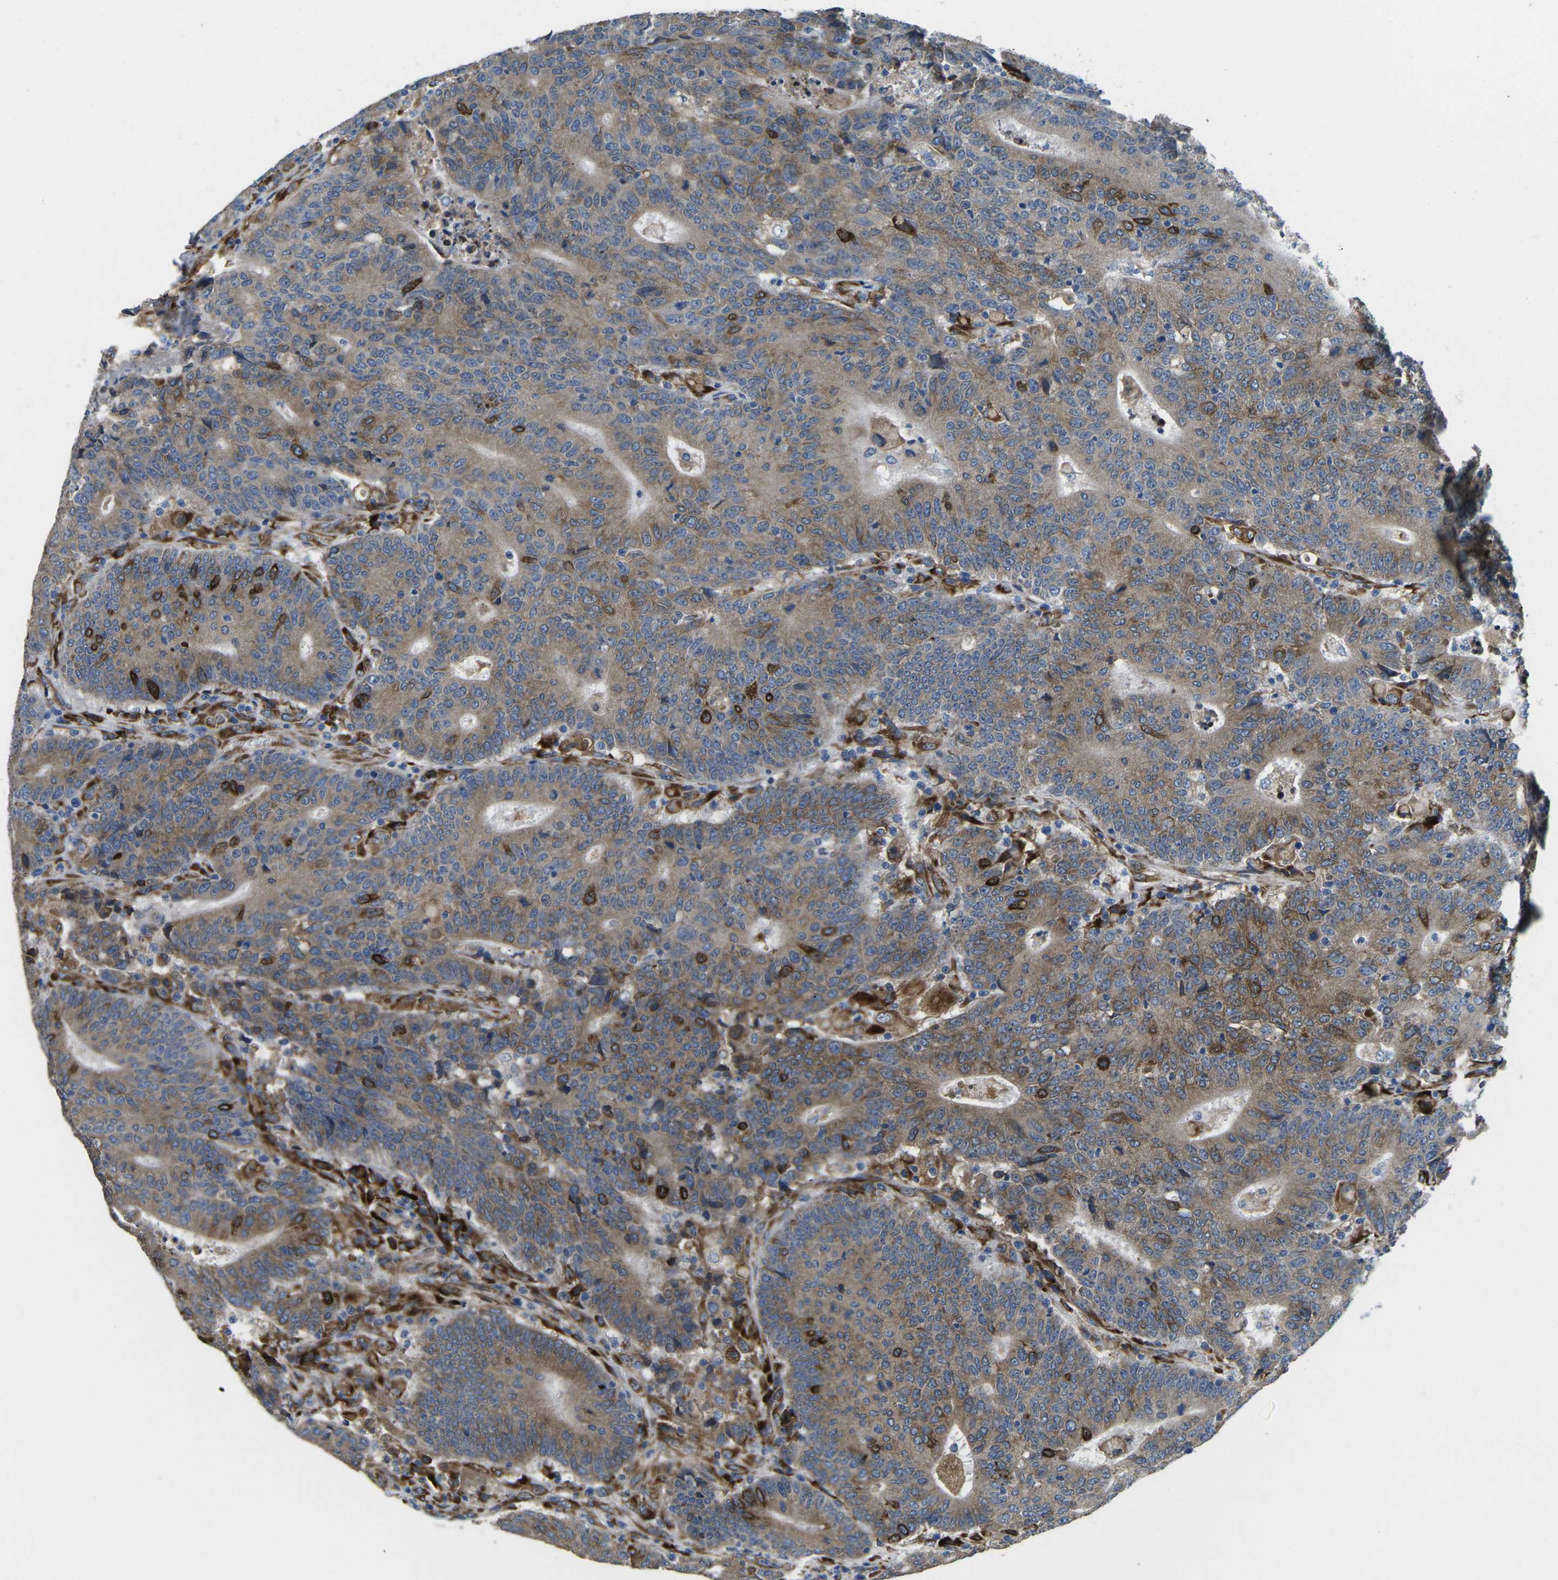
{"staining": {"intensity": "moderate", "quantity": ">75%", "location": "cytoplasmic/membranous"}, "tissue": "colorectal cancer", "cell_type": "Tumor cells", "image_type": "cancer", "snomed": [{"axis": "morphology", "description": "Normal tissue, NOS"}, {"axis": "morphology", "description": "Adenocarcinoma, NOS"}, {"axis": "topography", "description": "Colon"}], "caption": "An image showing moderate cytoplasmic/membranous expression in about >75% of tumor cells in colorectal cancer (adenocarcinoma), as visualized by brown immunohistochemical staining.", "gene": "PDZD8", "patient": {"sex": "female", "age": 75}}